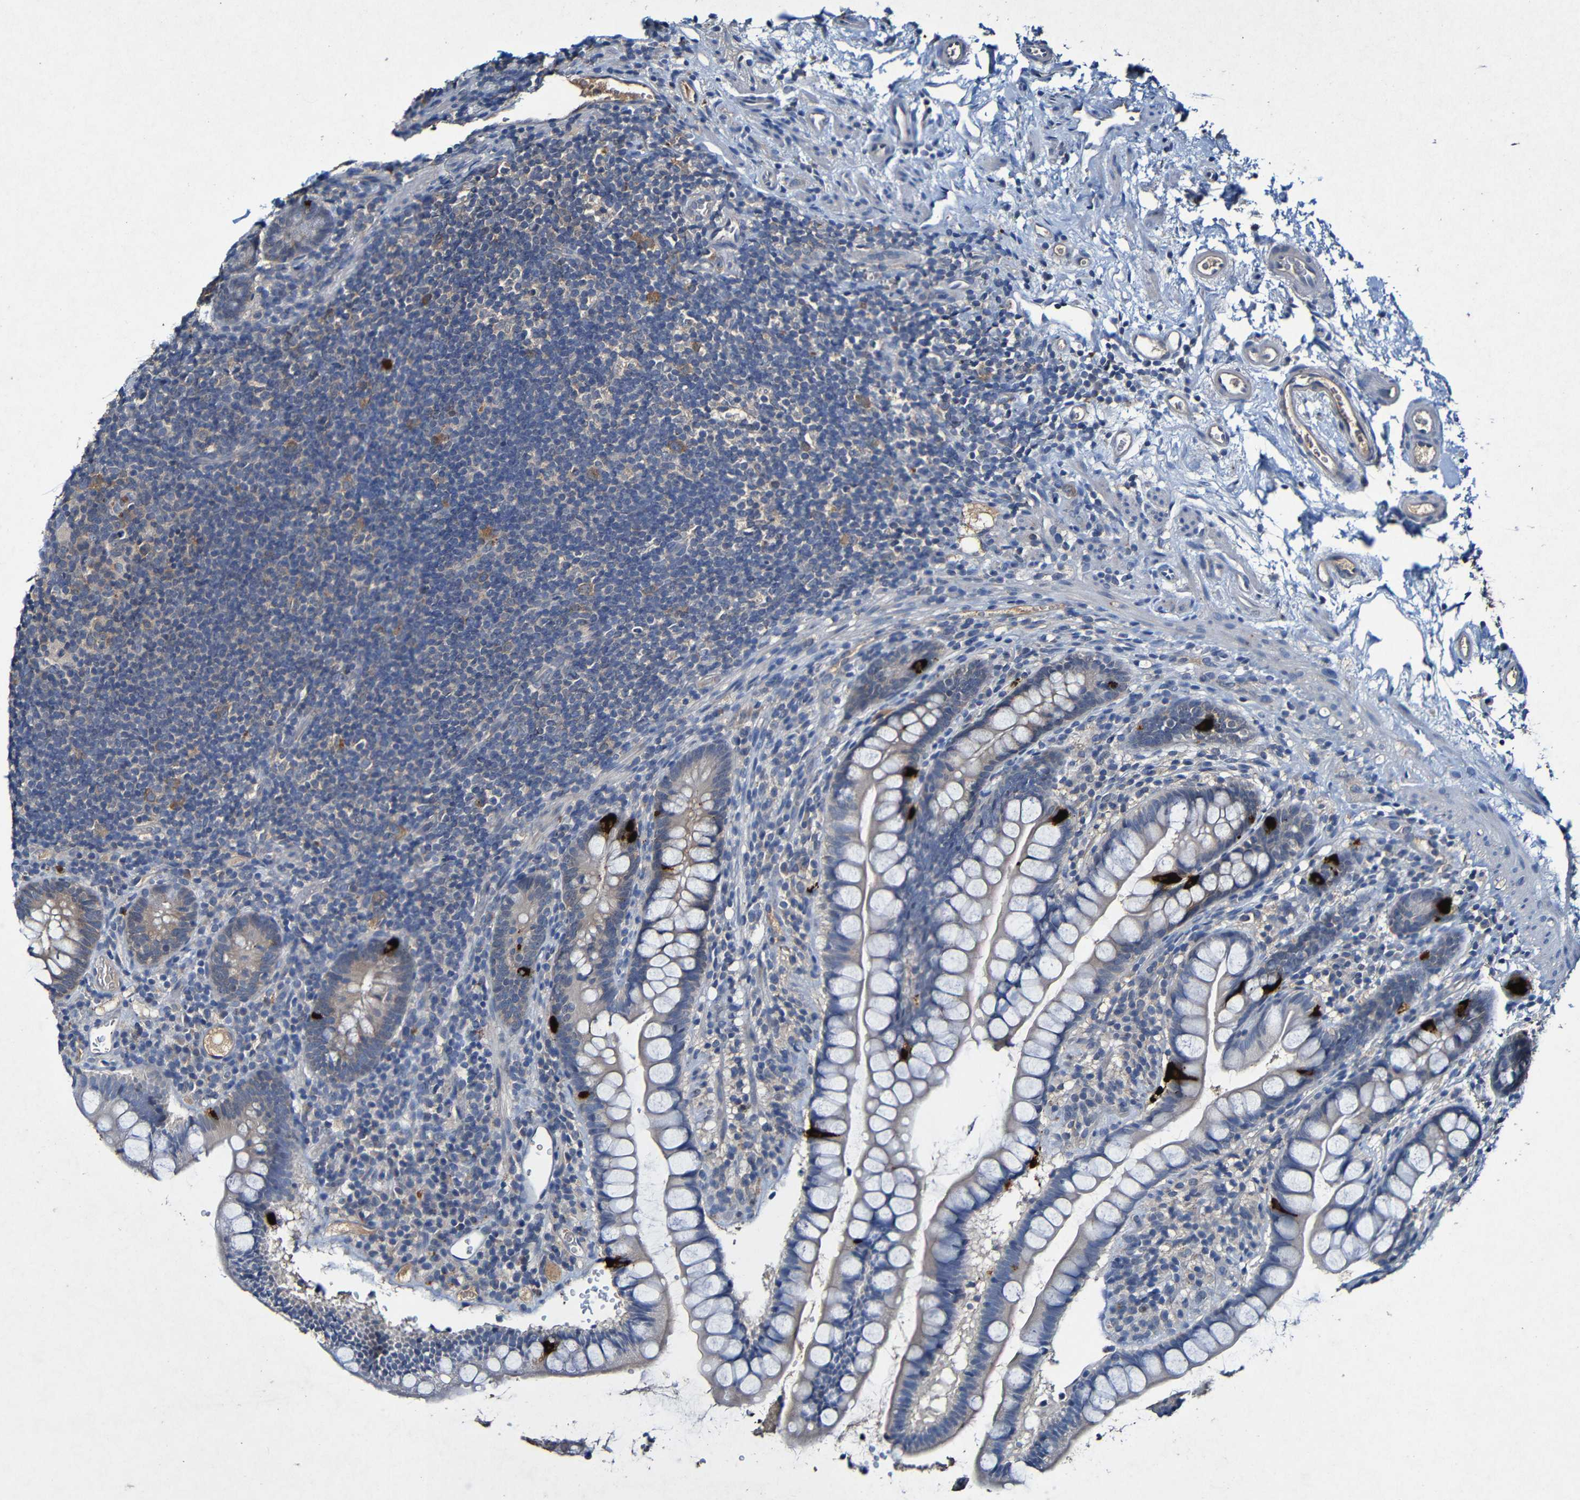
{"staining": {"intensity": "strong", "quantity": "<25%", "location": "cytoplasmic/membranous"}, "tissue": "small intestine", "cell_type": "Glandular cells", "image_type": "normal", "snomed": [{"axis": "morphology", "description": "Normal tissue, NOS"}, {"axis": "topography", "description": "Small intestine"}], "caption": "Strong cytoplasmic/membranous staining for a protein is present in approximately <25% of glandular cells of normal small intestine using IHC.", "gene": "LRRC70", "patient": {"sex": "female", "age": 84}}